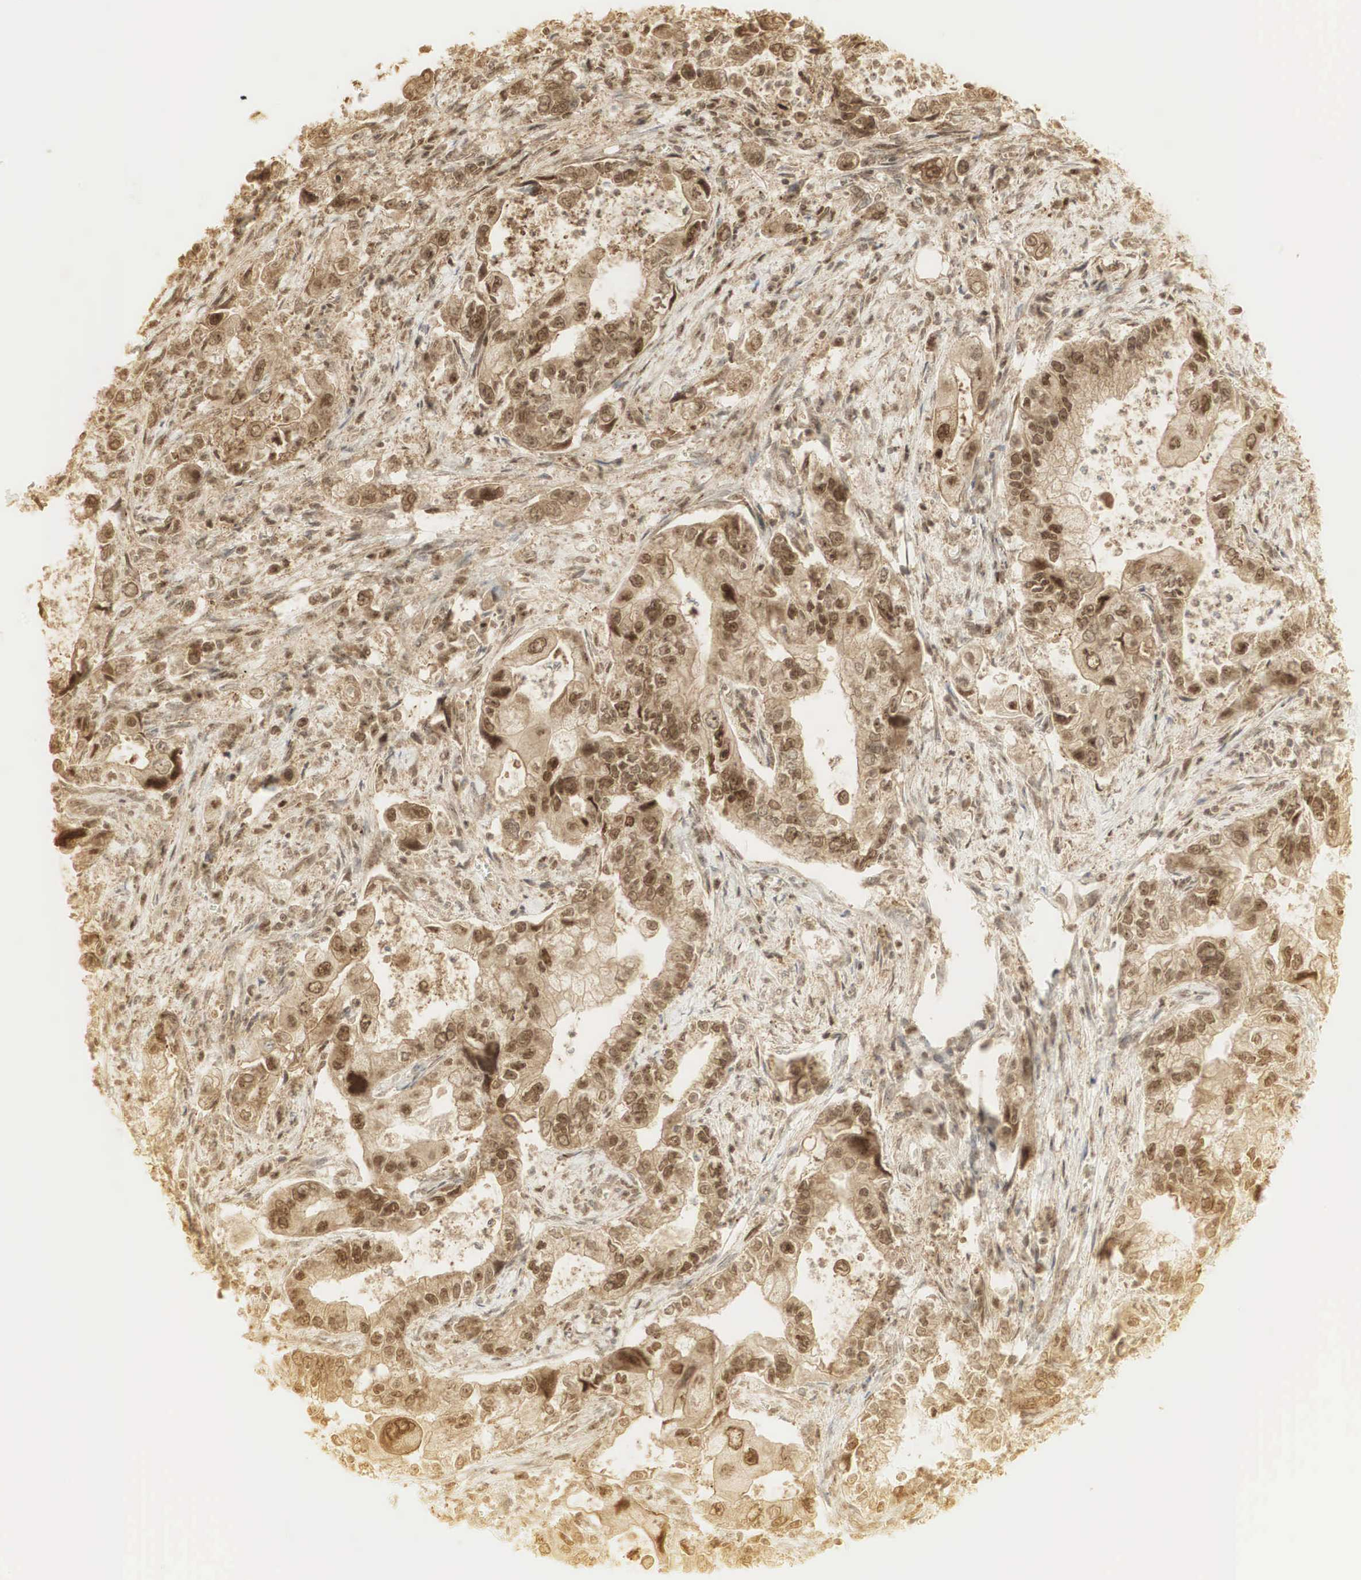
{"staining": {"intensity": "strong", "quantity": ">75%", "location": "cytoplasmic/membranous,nuclear"}, "tissue": "stomach cancer", "cell_type": "Tumor cells", "image_type": "cancer", "snomed": [{"axis": "morphology", "description": "Adenocarcinoma, NOS"}, {"axis": "topography", "description": "Pancreas"}, {"axis": "topography", "description": "Stomach, upper"}], "caption": "This histopathology image demonstrates stomach adenocarcinoma stained with immunohistochemistry to label a protein in brown. The cytoplasmic/membranous and nuclear of tumor cells show strong positivity for the protein. Nuclei are counter-stained blue.", "gene": "RNF113A", "patient": {"sex": "male", "age": 77}}